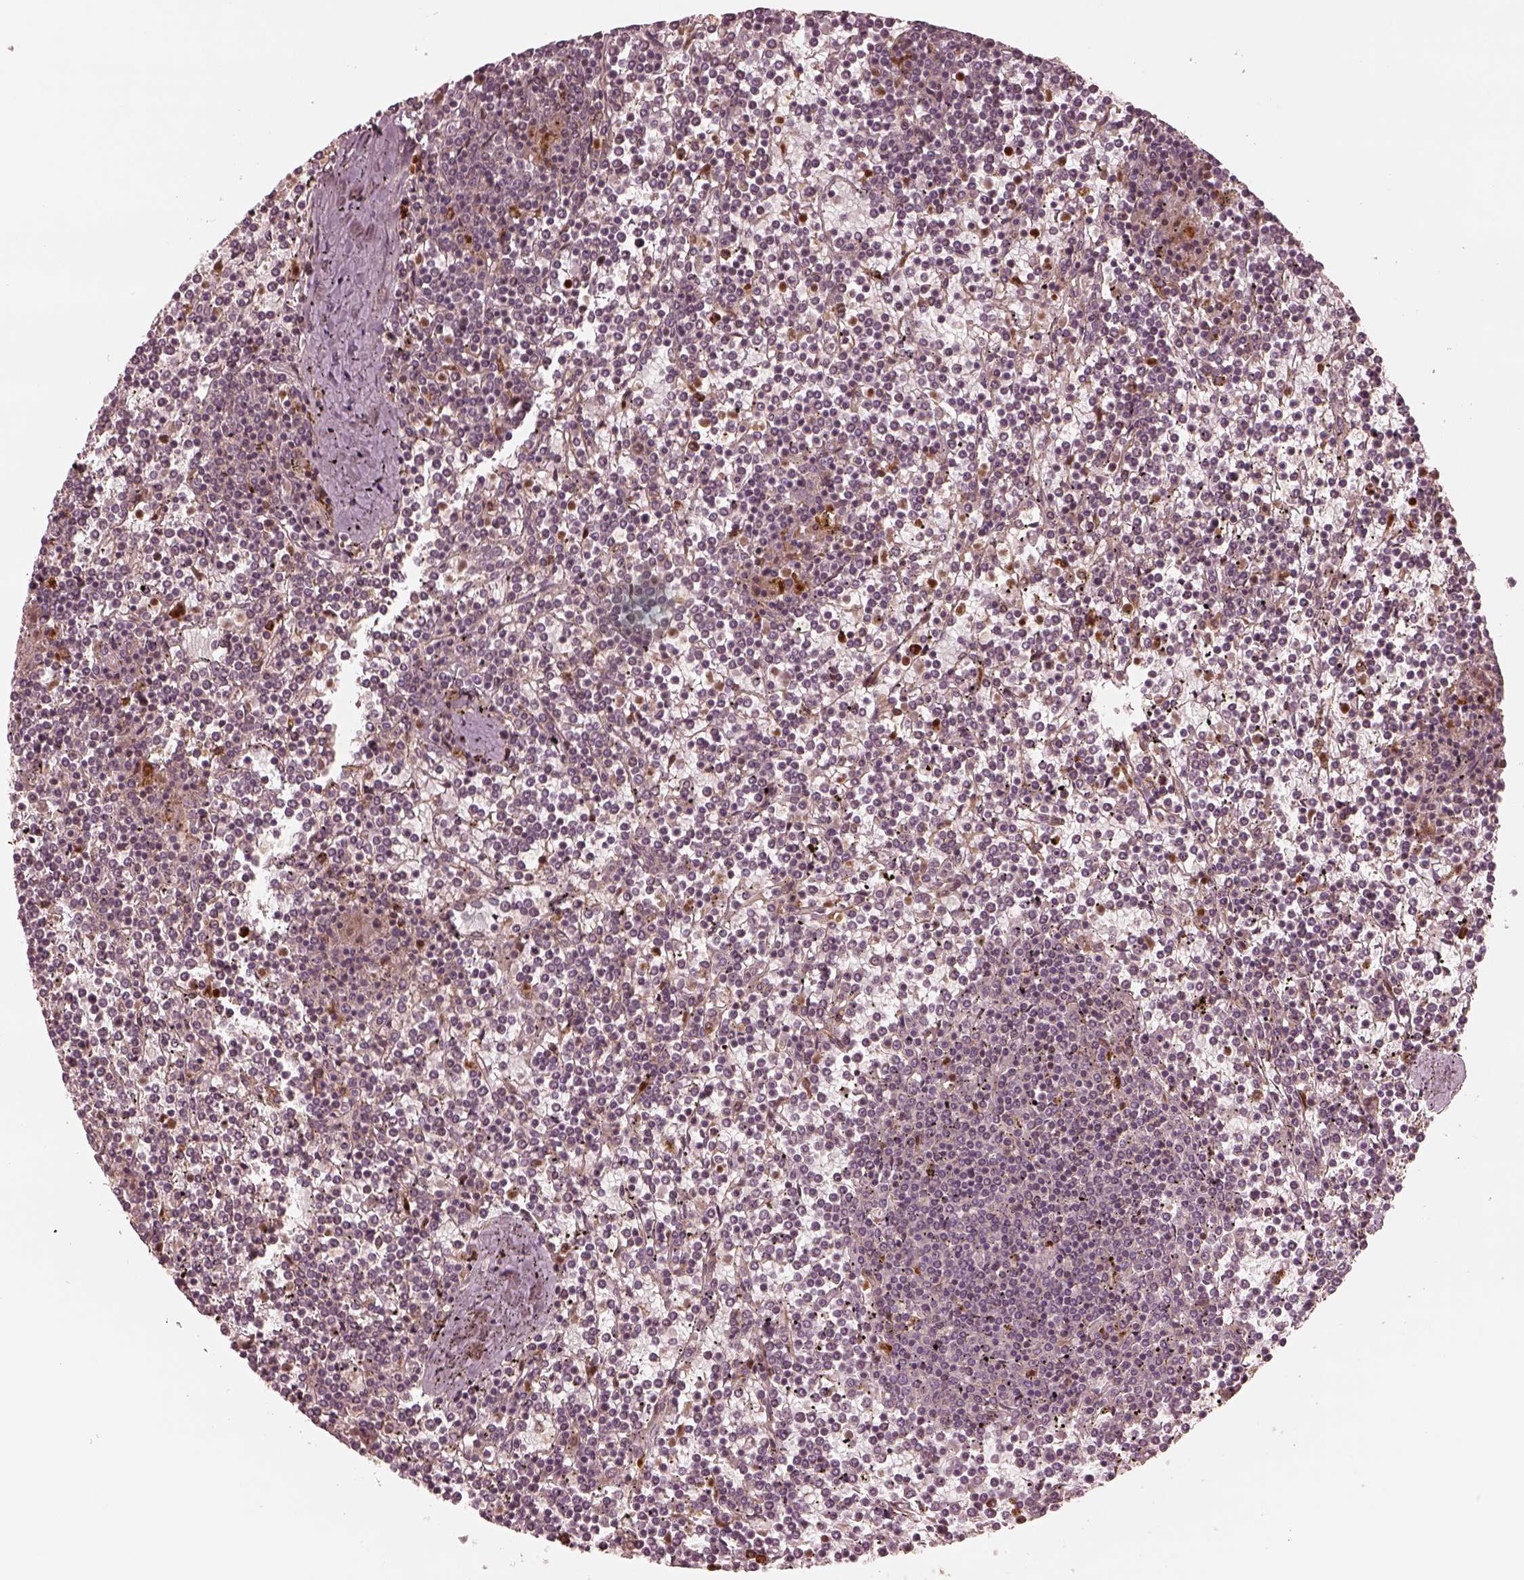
{"staining": {"intensity": "negative", "quantity": "none", "location": "none"}, "tissue": "lymphoma", "cell_type": "Tumor cells", "image_type": "cancer", "snomed": [{"axis": "morphology", "description": "Malignant lymphoma, non-Hodgkin's type, Low grade"}, {"axis": "topography", "description": "Spleen"}], "caption": "IHC histopathology image of human low-grade malignant lymphoma, non-Hodgkin's type stained for a protein (brown), which reveals no expression in tumor cells. (DAB immunohistochemistry with hematoxylin counter stain).", "gene": "SLC12A9", "patient": {"sex": "female", "age": 19}}